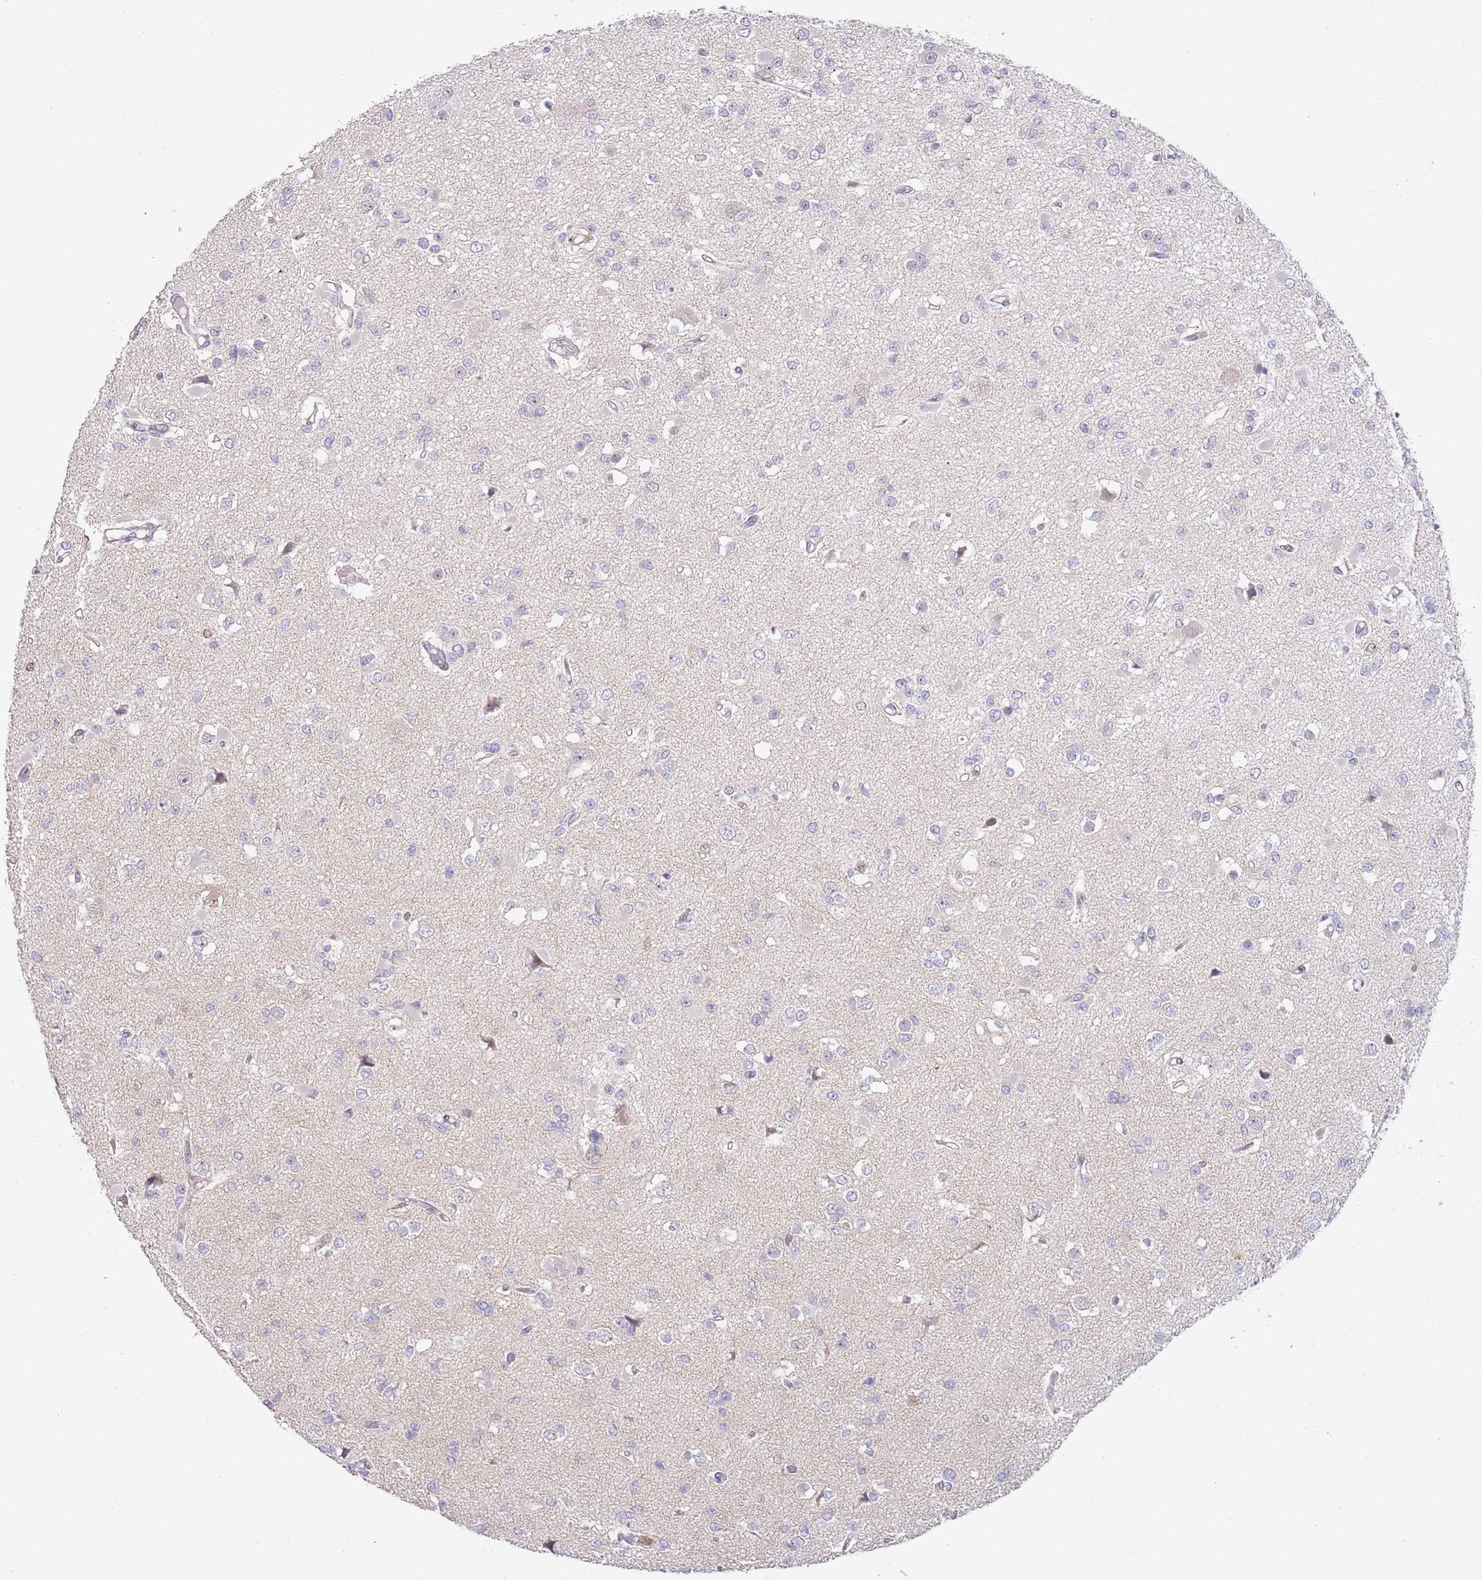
{"staining": {"intensity": "negative", "quantity": "none", "location": "none"}, "tissue": "glioma", "cell_type": "Tumor cells", "image_type": "cancer", "snomed": [{"axis": "morphology", "description": "Glioma, malignant, Low grade"}, {"axis": "topography", "description": "Brain"}], "caption": "IHC photomicrograph of human malignant glioma (low-grade) stained for a protein (brown), which reveals no staining in tumor cells.", "gene": "PIMREG", "patient": {"sex": "female", "age": 22}}